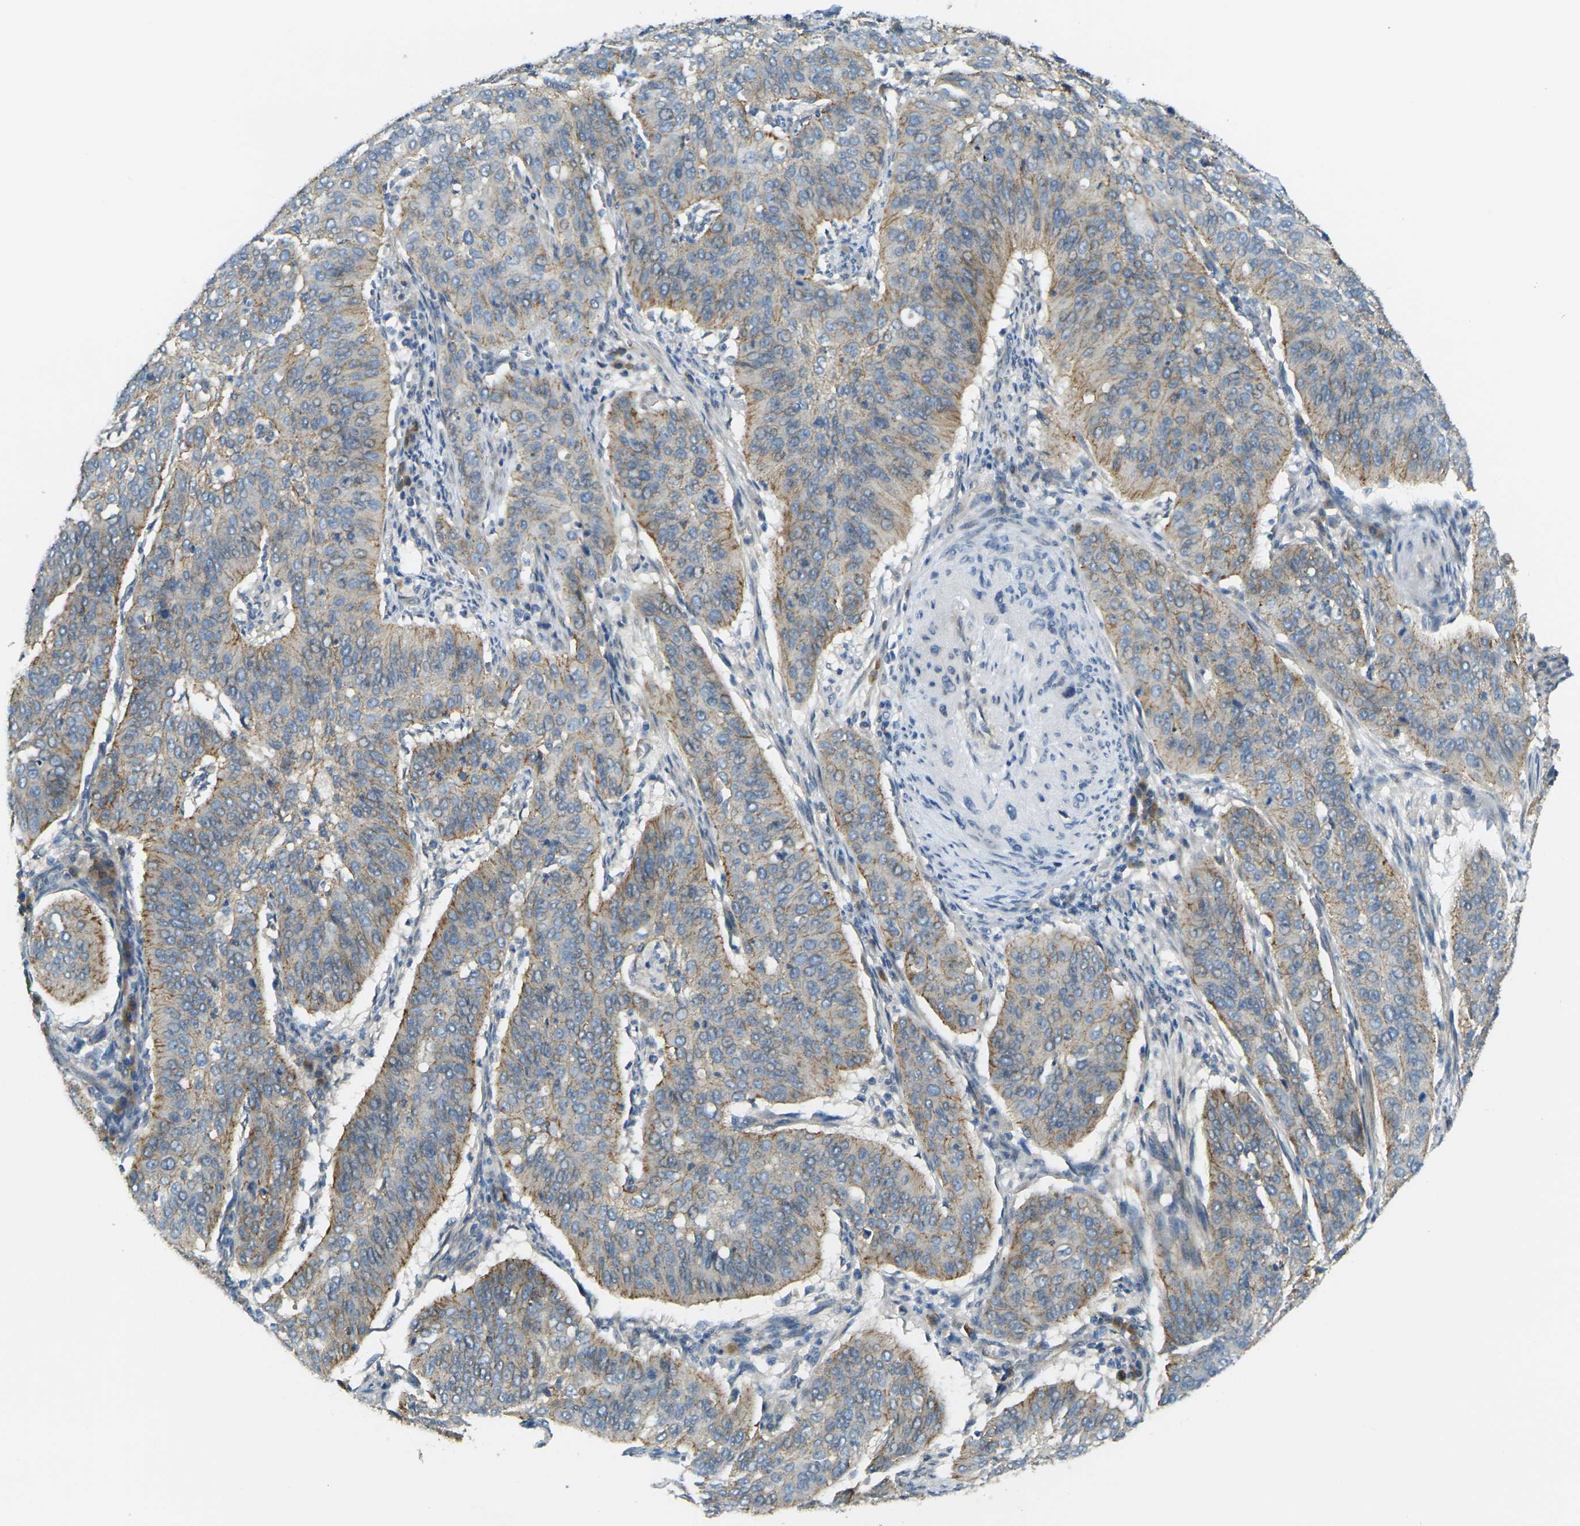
{"staining": {"intensity": "moderate", "quantity": "<25%", "location": "cytoplasmic/membranous"}, "tissue": "cervical cancer", "cell_type": "Tumor cells", "image_type": "cancer", "snomed": [{"axis": "morphology", "description": "Normal tissue, NOS"}, {"axis": "morphology", "description": "Squamous cell carcinoma, NOS"}, {"axis": "topography", "description": "Cervix"}], "caption": "Squamous cell carcinoma (cervical) tissue shows moderate cytoplasmic/membranous expression in approximately <25% of tumor cells, visualized by immunohistochemistry.", "gene": "RHBDD1", "patient": {"sex": "female", "age": 39}}